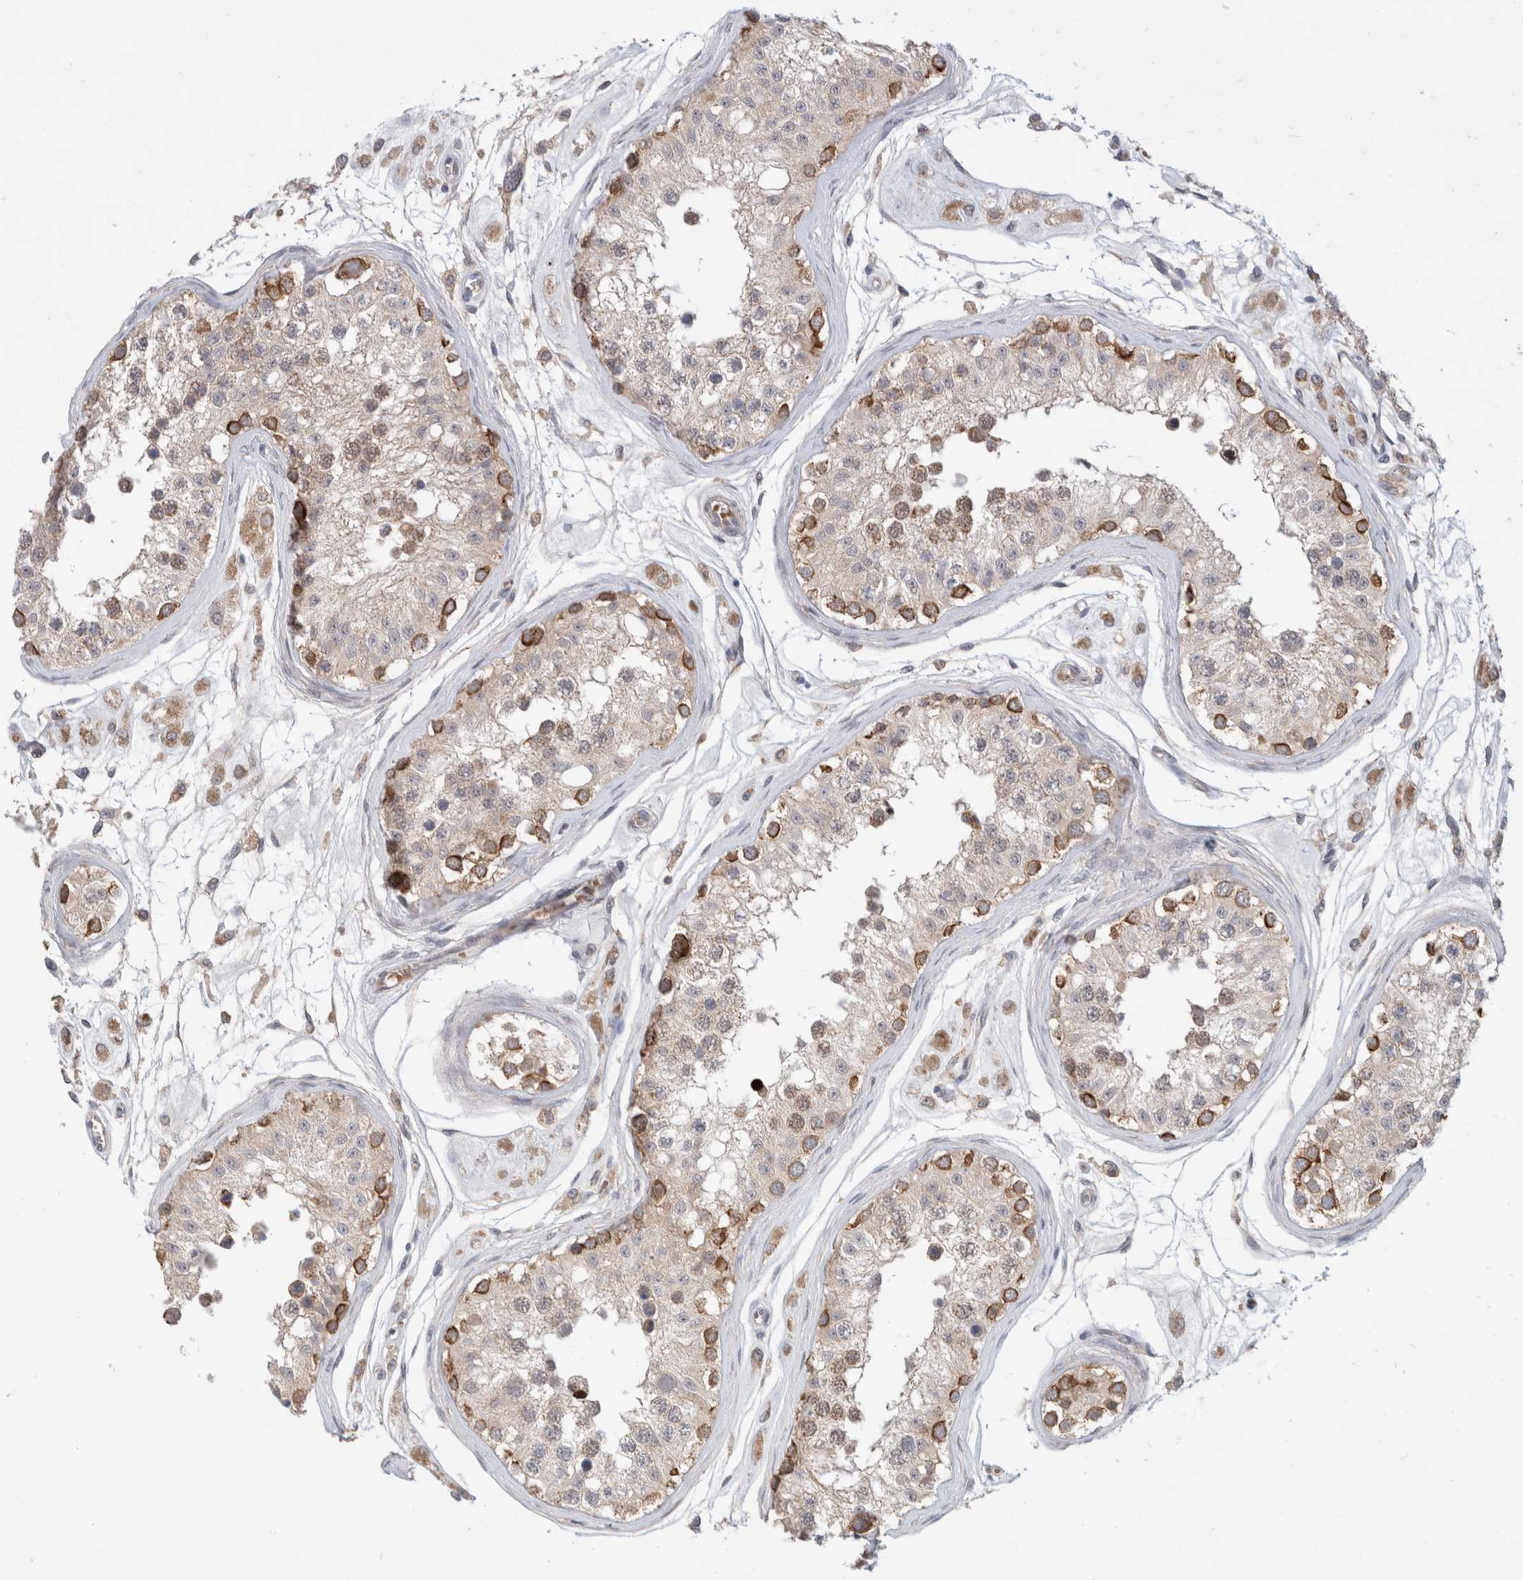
{"staining": {"intensity": "moderate", "quantity": "25%-75%", "location": "cytoplasmic/membranous,nuclear"}, "tissue": "testis", "cell_type": "Cells in seminiferous ducts", "image_type": "normal", "snomed": [{"axis": "morphology", "description": "Normal tissue, NOS"}, {"axis": "morphology", "description": "Adenocarcinoma, metastatic, NOS"}, {"axis": "topography", "description": "Testis"}], "caption": "The immunohistochemical stain highlights moderate cytoplasmic/membranous,nuclear staining in cells in seminiferous ducts of normal testis. The protein is shown in brown color, while the nuclei are stained blue.", "gene": "MRM3", "patient": {"sex": "male", "age": 26}}